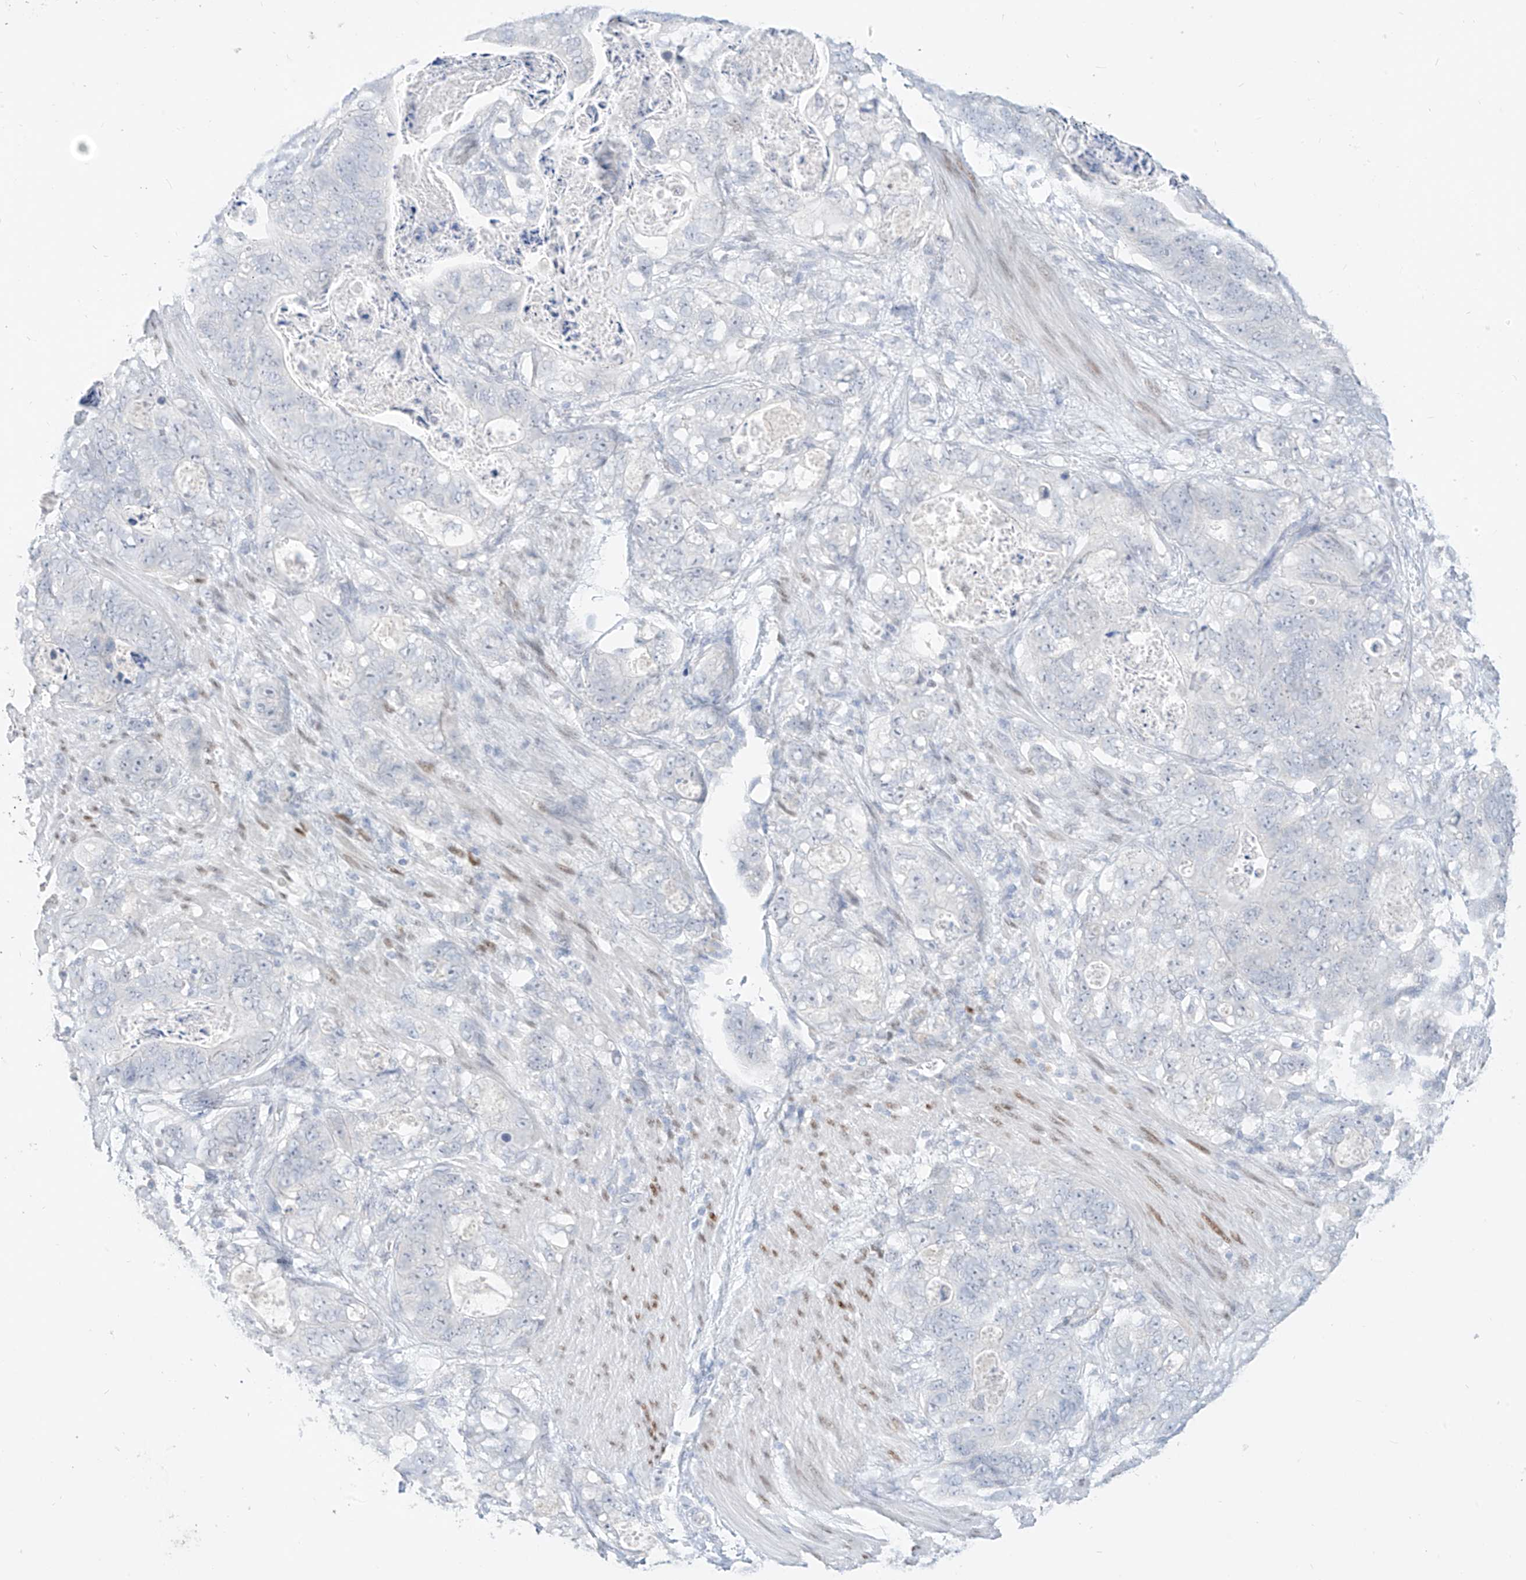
{"staining": {"intensity": "negative", "quantity": "none", "location": "none"}, "tissue": "stomach cancer", "cell_type": "Tumor cells", "image_type": "cancer", "snomed": [{"axis": "morphology", "description": "Normal tissue, NOS"}, {"axis": "morphology", "description": "Adenocarcinoma, NOS"}, {"axis": "topography", "description": "Stomach"}], "caption": "Adenocarcinoma (stomach) was stained to show a protein in brown. There is no significant expression in tumor cells. (Brightfield microscopy of DAB (3,3'-diaminobenzidine) immunohistochemistry at high magnification).", "gene": "BARX2", "patient": {"sex": "female", "age": 89}}